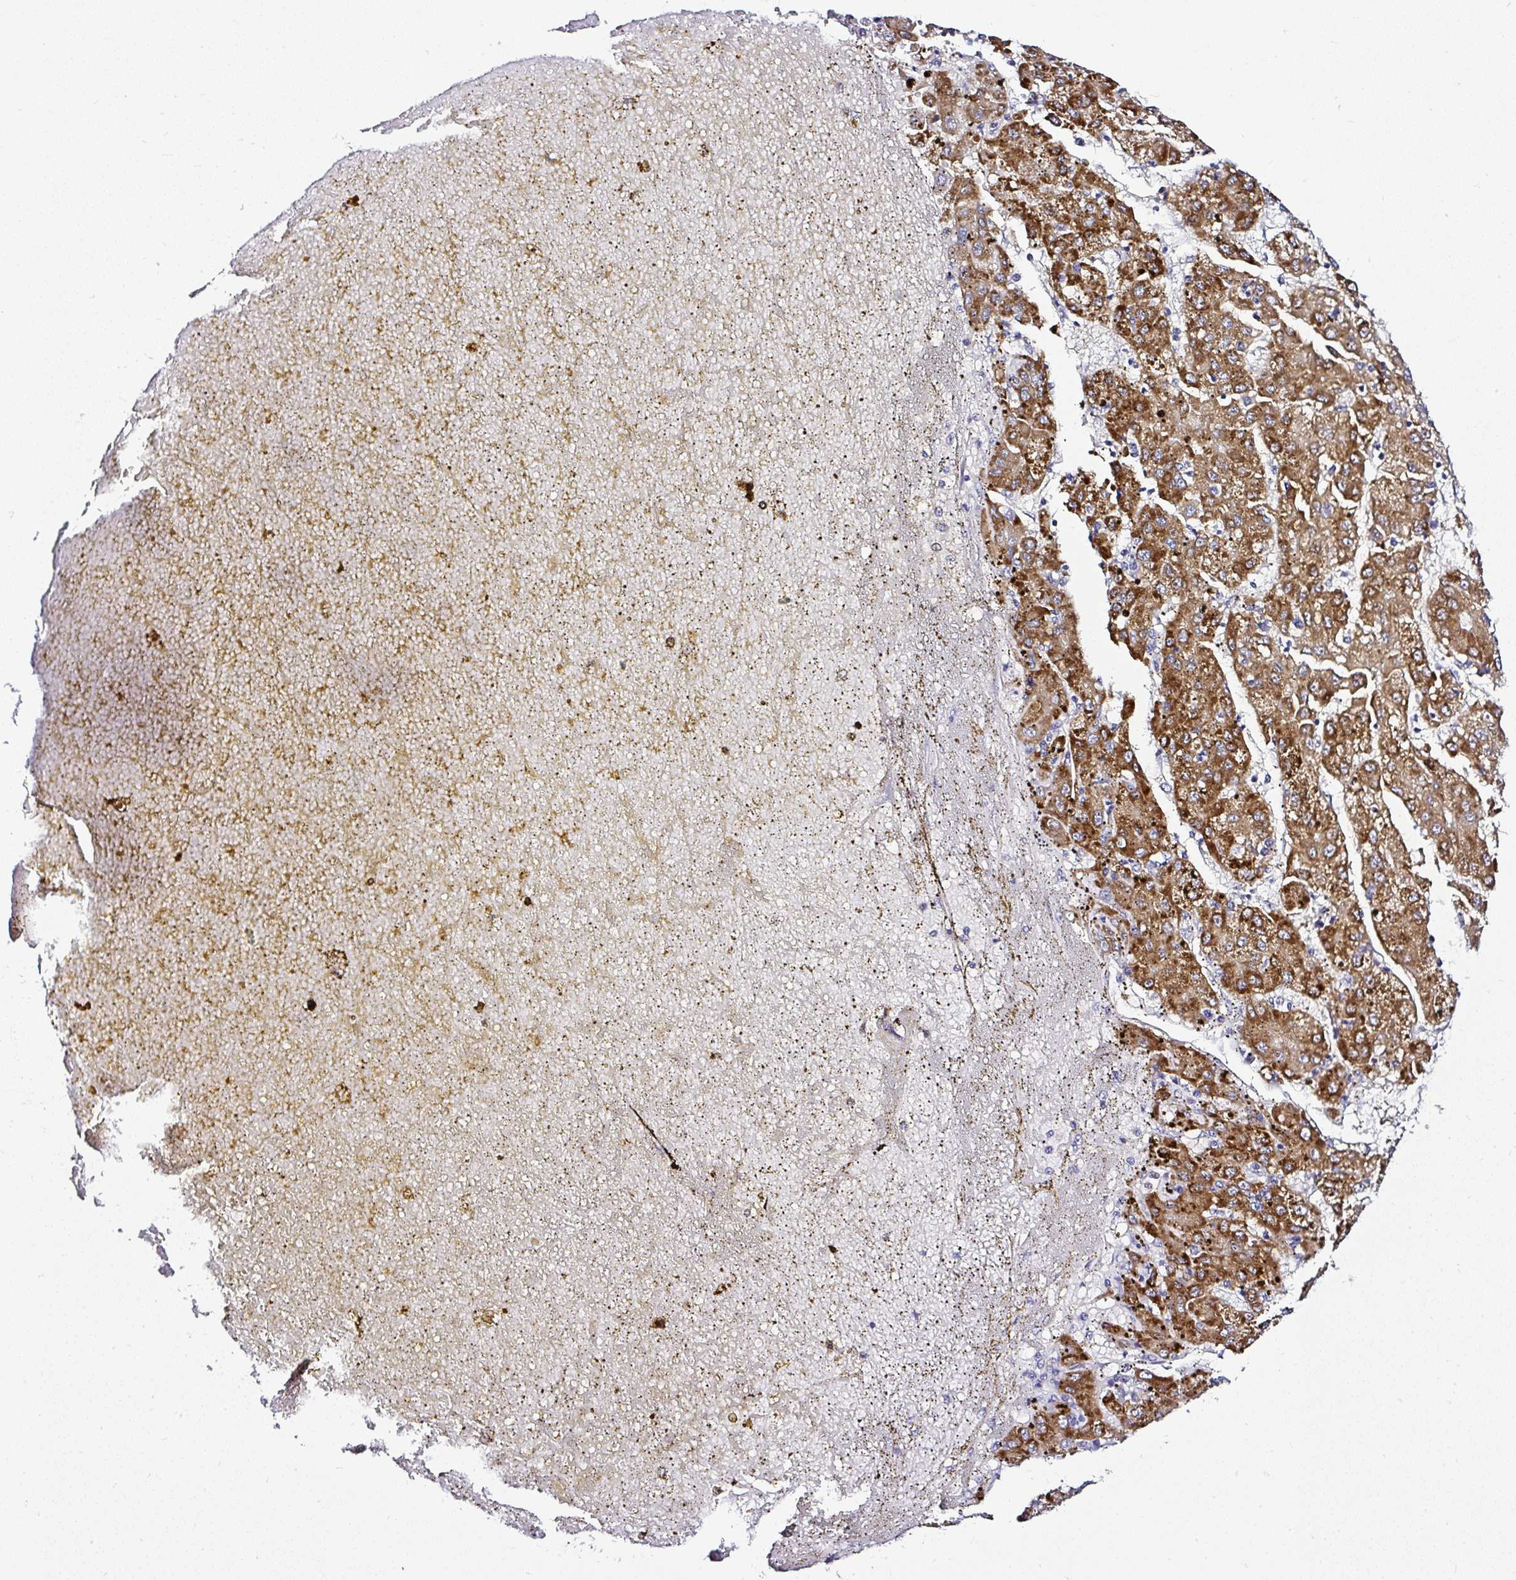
{"staining": {"intensity": "moderate", "quantity": ">75%", "location": "cytoplasmic/membranous"}, "tissue": "liver cancer", "cell_type": "Tumor cells", "image_type": "cancer", "snomed": [{"axis": "morphology", "description": "Carcinoma, Hepatocellular, NOS"}, {"axis": "topography", "description": "Liver"}], "caption": "Immunohistochemistry (IHC) (DAB) staining of human hepatocellular carcinoma (liver) reveals moderate cytoplasmic/membranous protein positivity in about >75% of tumor cells. Nuclei are stained in blue.", "gene": "DEPDC5", "patient": {"sex": "male", "age": 72}}